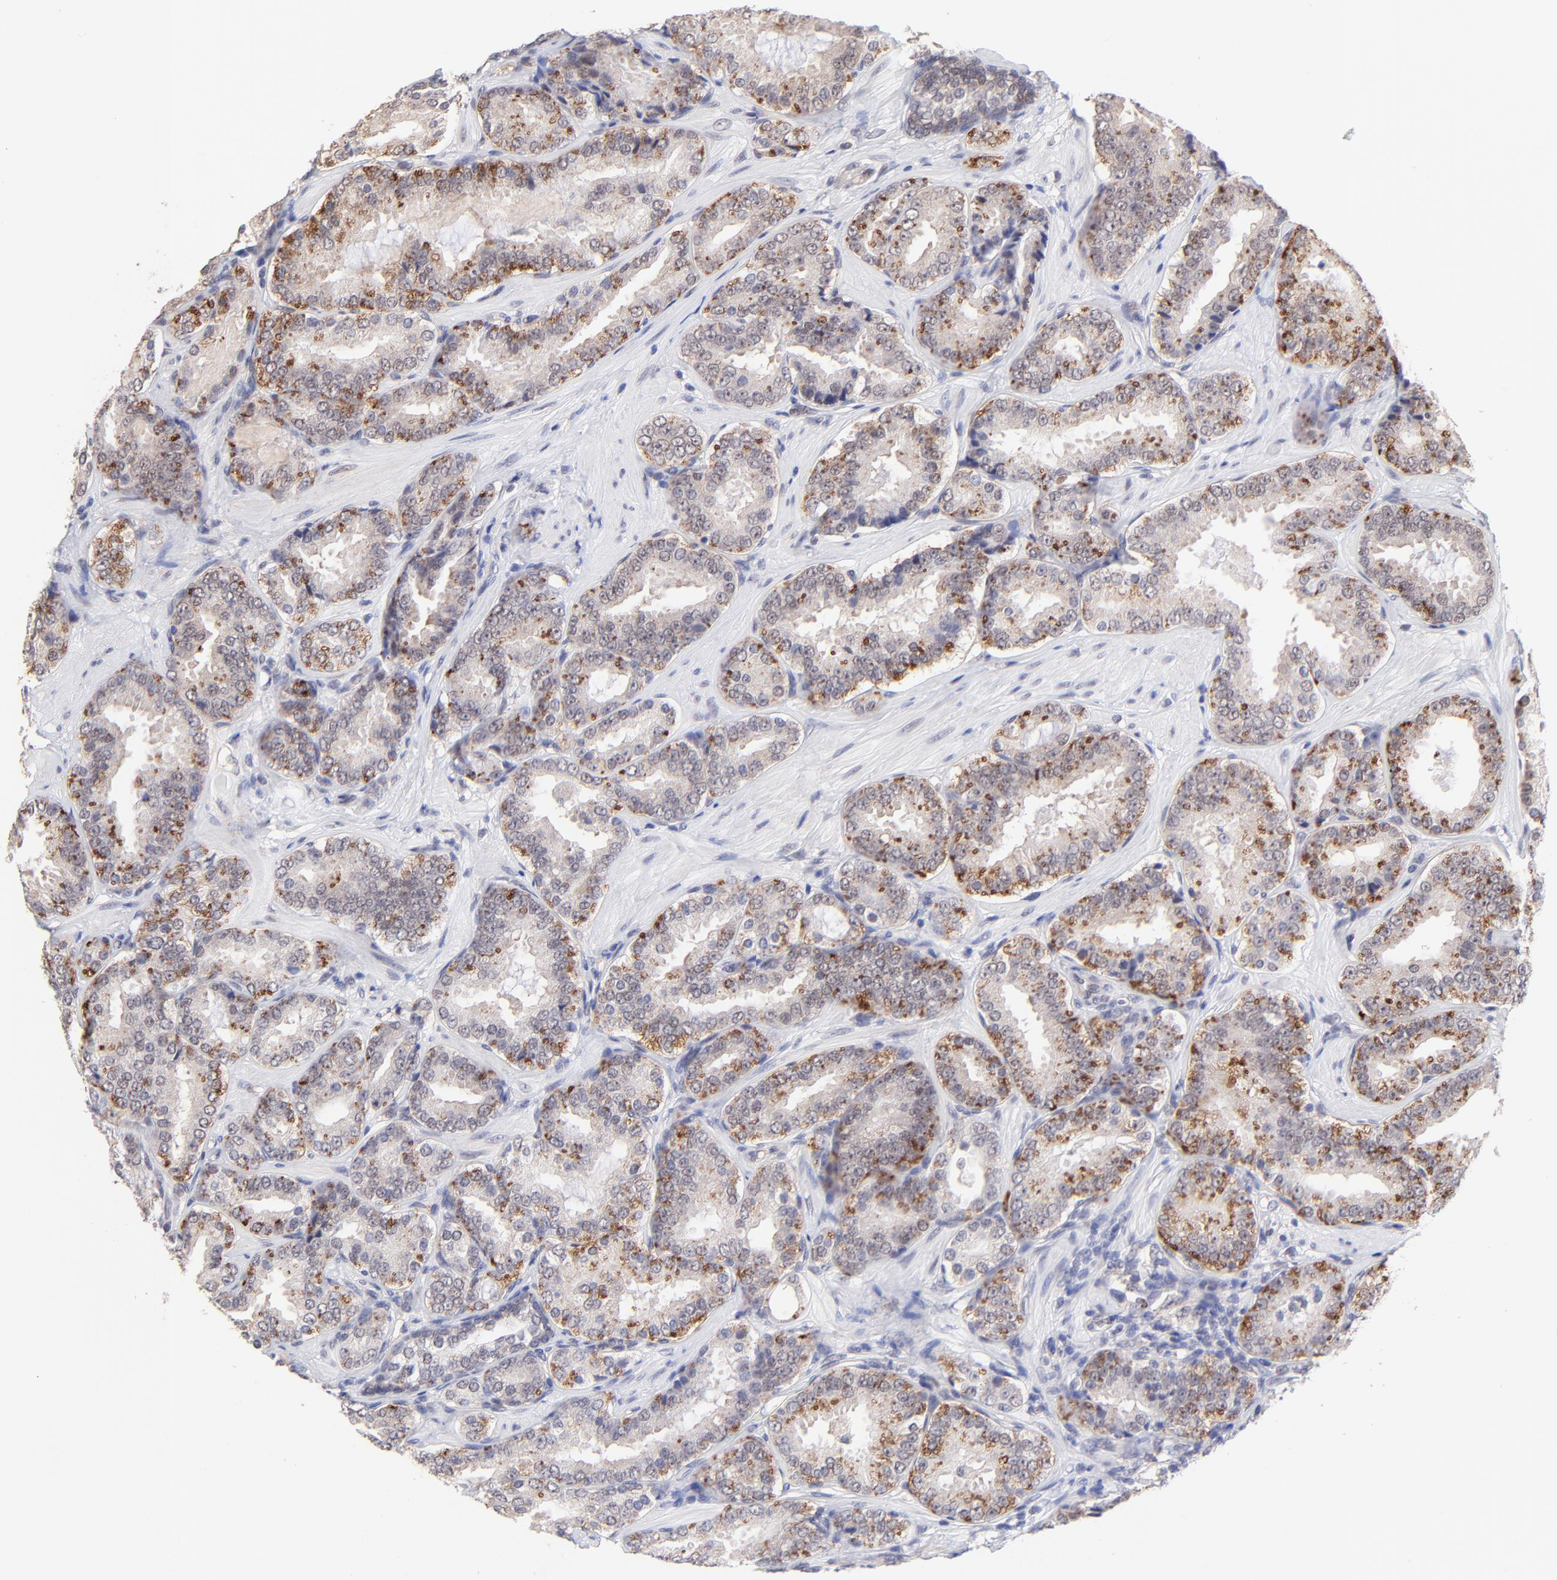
{"staining": {"intensity": "moderate", "quantity": ">75%", "location": "cytoplasmic/membranous"}, "tissue": "prostate cancer", "cell_type": "Tumor cells", "image_type": "cancer", "snomed": [{"axis": "morphology", "description": "Adenocarcinoma, Low grade"}, {"axis": "topography", "description": "Prostate"}], "caption": "Prostate cancer stained for a protein (brown) shows moderate cytoplasmic/membranous positive positivity in about >75% of tumor cells.", "gene": "ZNF747", "patient": {"sex": "male", "age": 59}}